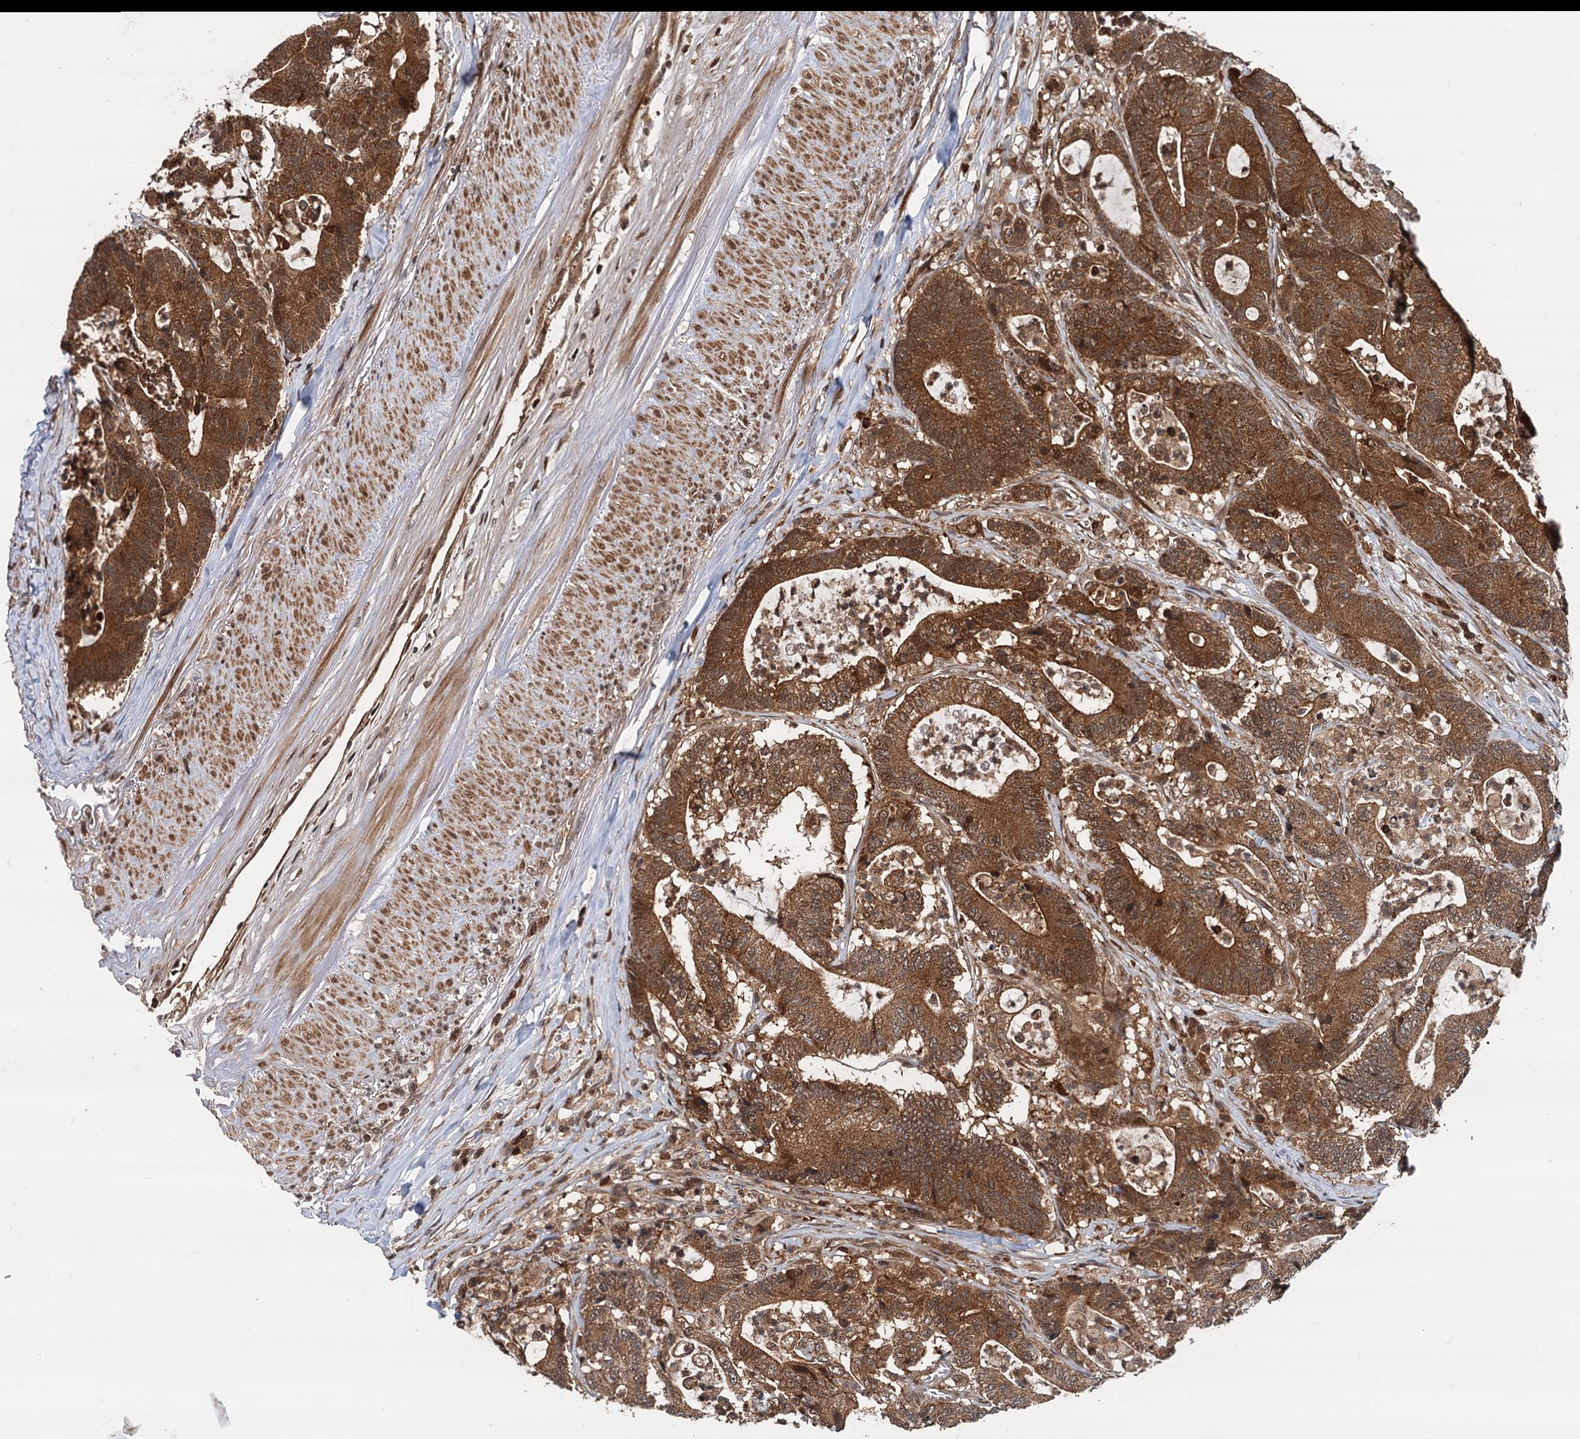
{"staining": {"intensity": "strong", "quantity": ">75%", "location": "cytoplasmic/membranous"}, "tissue": "colorectal cancer", "cell_type": "Tumor cells", "image_type": "cancer", "snomed": [{"axis": "morphology", "description": "Adenocarcinoma, NOS"}, {"axis": "topography", "description": "Colon"}], "caption": "Protein staining reveals strong cytoplasmic/membranous positivity in approximately >75% of tumor cells in adenocarcinoma (colorectal).", "gene": "STUB1", "patient": {"sex": "female", "age": 84}}